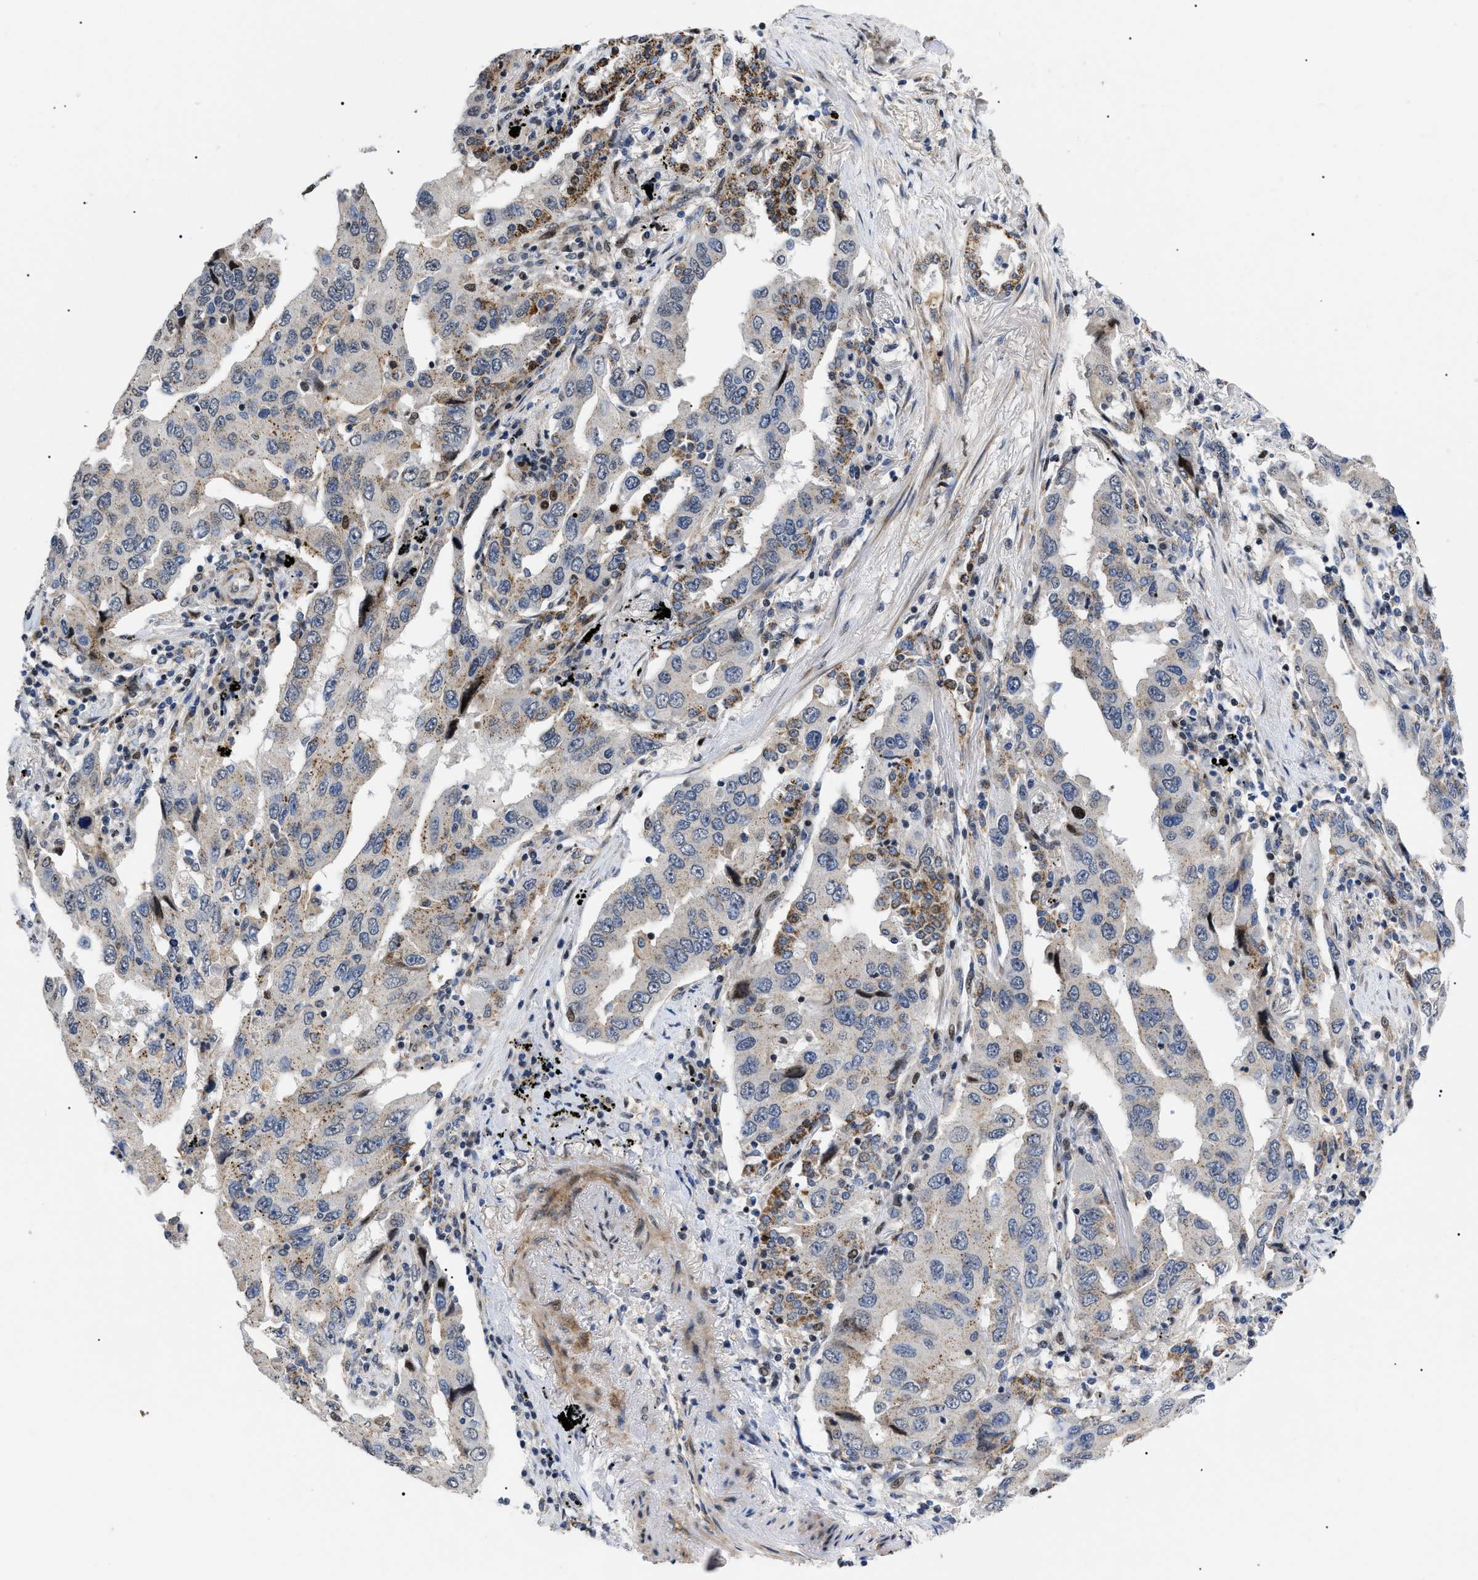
{"staining": {"intensity": "weak", "quantity": "25%-75%", "location": "cytoplasmic/membranous"}, "tissue": "lung cancer", "cell_type": "Tumor cells", "image_type": "cancer", "snomed": [{"axis": "morphology", "description": "Adenocarcinoma, NOS"}, {"axis": "topography", "description": "Lung"}], "caption": "Lung adenocarcinoma stained for a protein shows weak cytoplasmic/membranous positivity in tumor cells.", "gene": "SFXN5", "patient": {"sex": "female", "age": 65}}